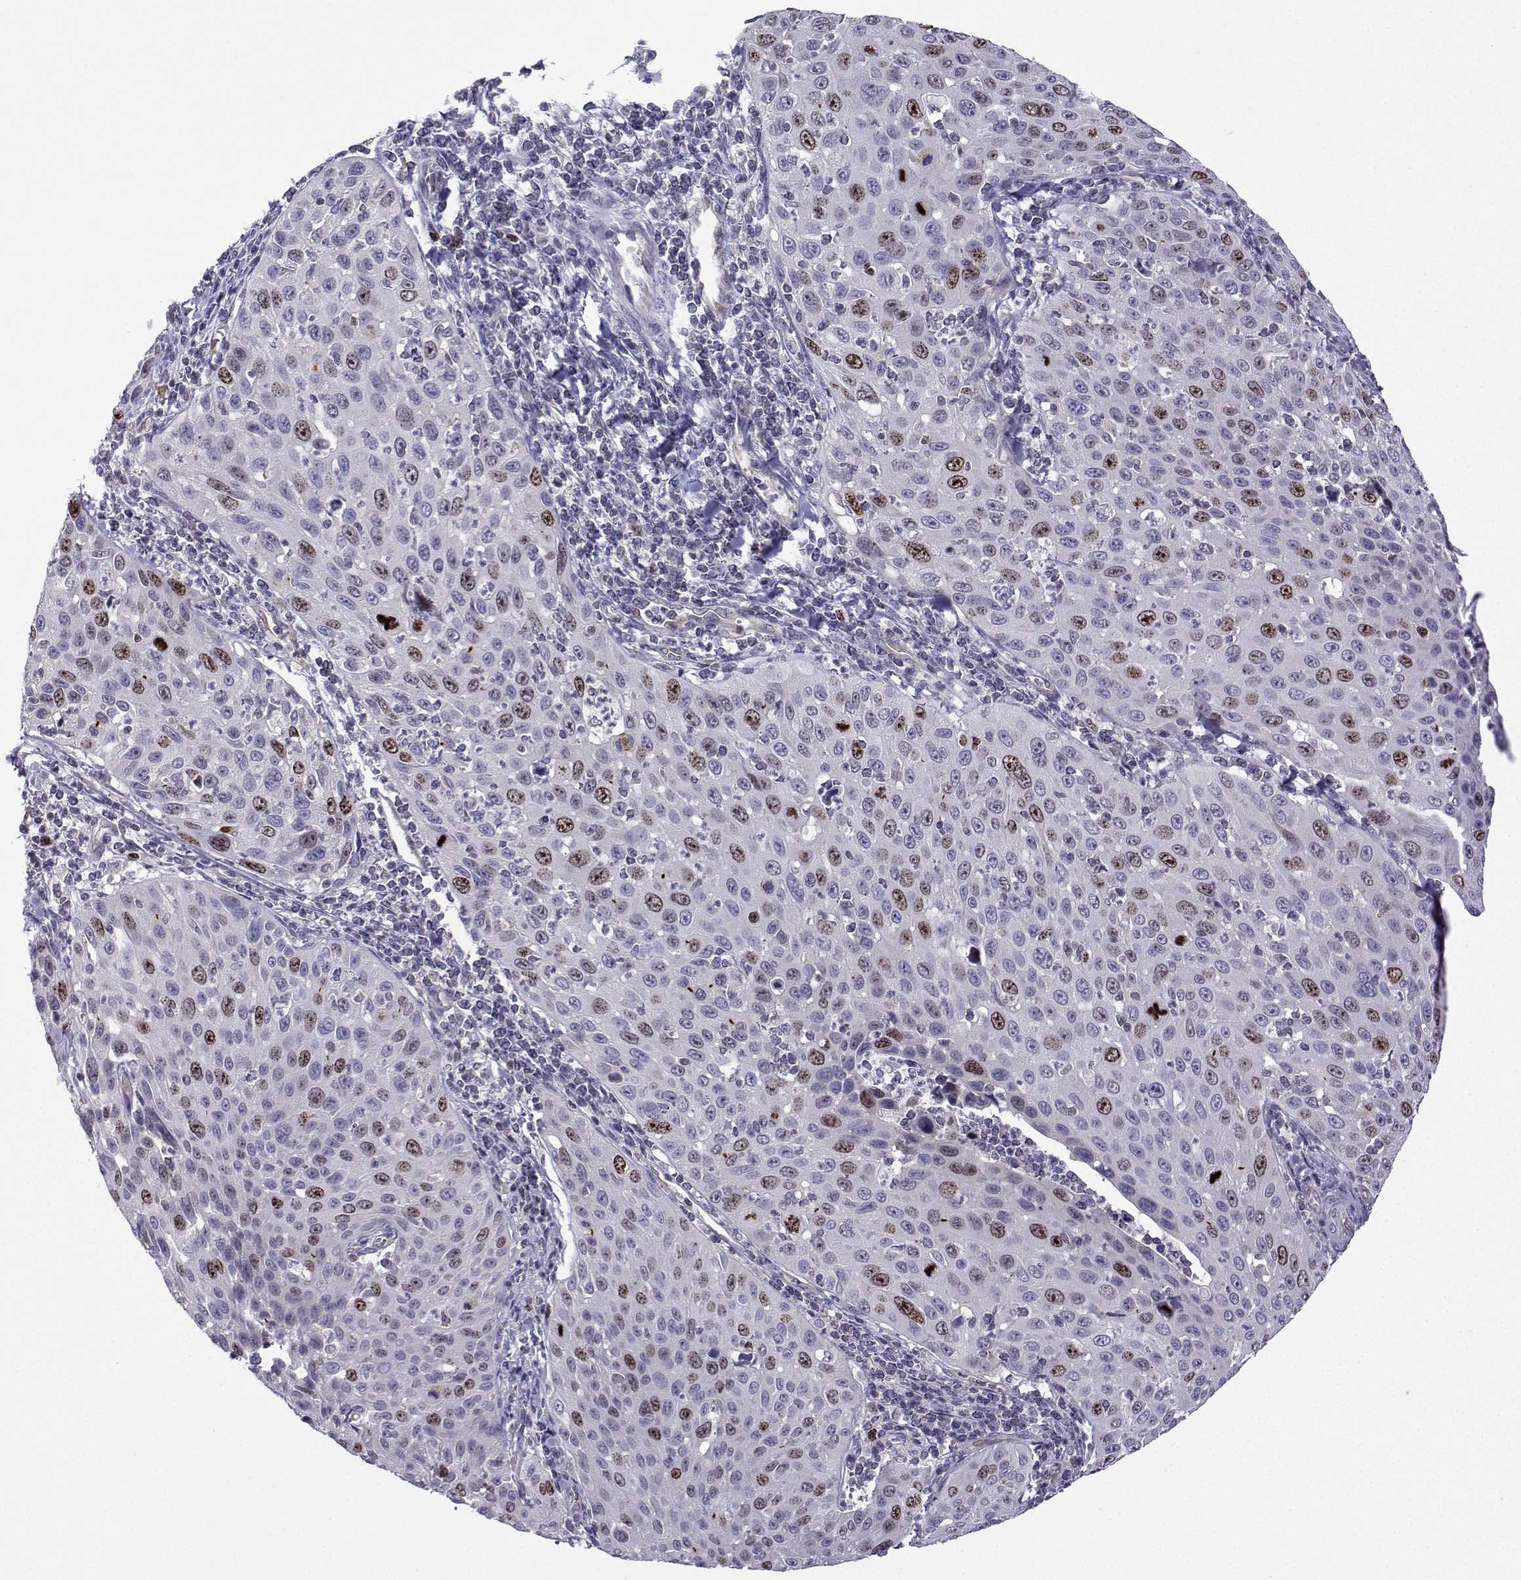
{"staining": {"intensity": "strong", "quantity": "<25%", "location": "cytoplasmic/membranous,nuclear"}, "tissue": "cervical cancer", "cell_type": "Tumor cells", "image_type": "cancer", "snomed": [{"axis": "morphology", "description": "Squamous cell carcinoma, NOS"}, {"axis": "topography", "description": "Cervix"}], "caption": "Immunohistochemistry (DAB) staining of human cervical squamous cell carcinoma demonstrates strong cytoplasmic/membranous and nuclear protein positivity in approximately <25% of tumor cells. Ihc stains the protein in brown and the nuclei are stained blue.", "gene": "INCENP", "patient": {"sex": "female", "age": 26}}